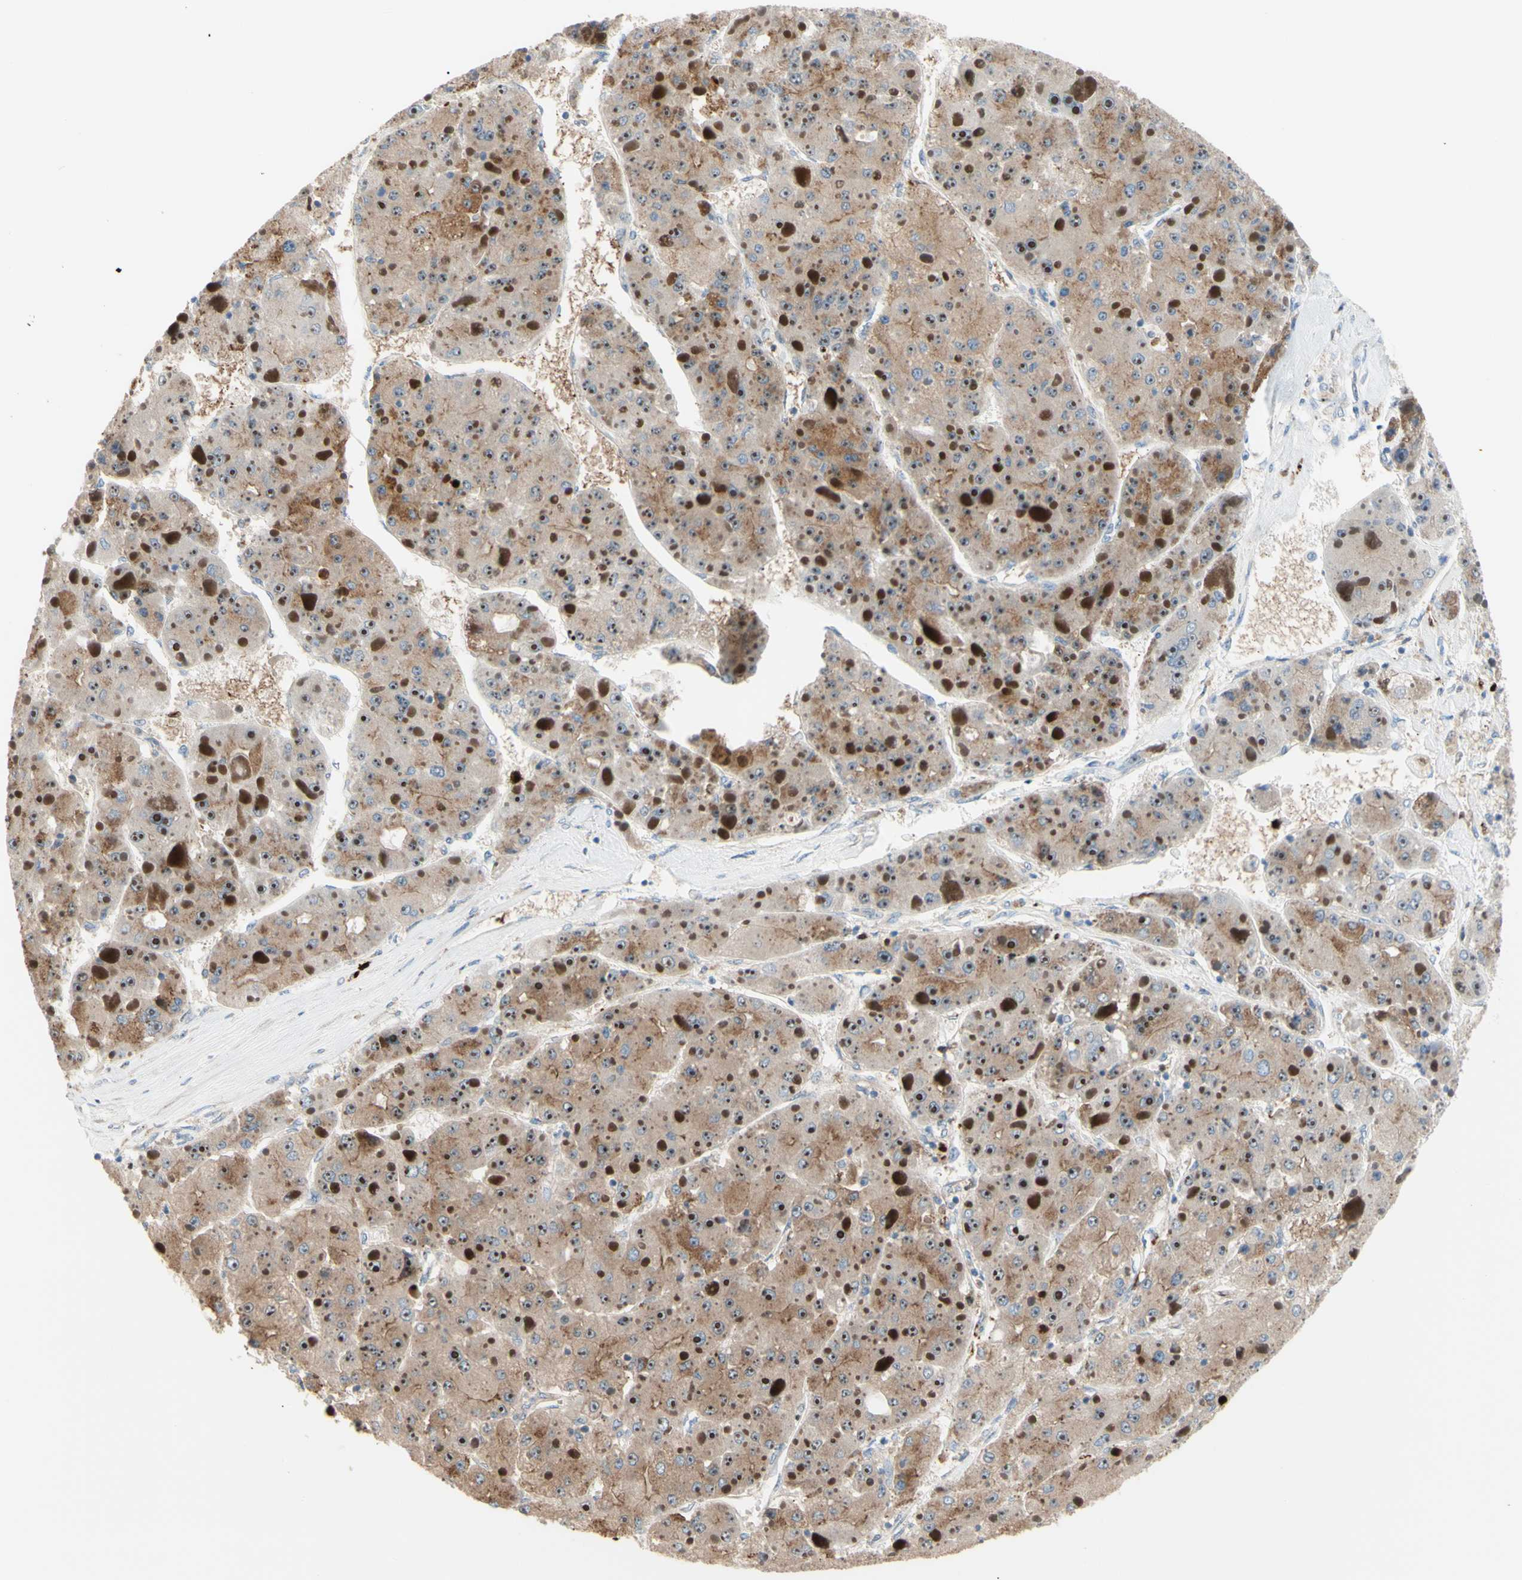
{"staining": {"intensity": "strong", "quantity": ">75%", "location": "cytoplasmic/membranous,nuclear"}, "tissue": "liver cancer", "cell_type": "Tumor cells", "image_type": "cancer", "snomed": [{"axis": "morphology", "description": "Carcinoma, Hepatocellular, NOS"}, {"axis": "topography", "description": "Liver"}], "caption": "DAB immunohistochemical staining of liver hepatocellular carcinoma exhibits strong cytoplasmic/membranous and nuclear protein staining in about >75% of tumor cells.", "gene": "USP9X", "patient": {"sex": "female", "age": 73}}